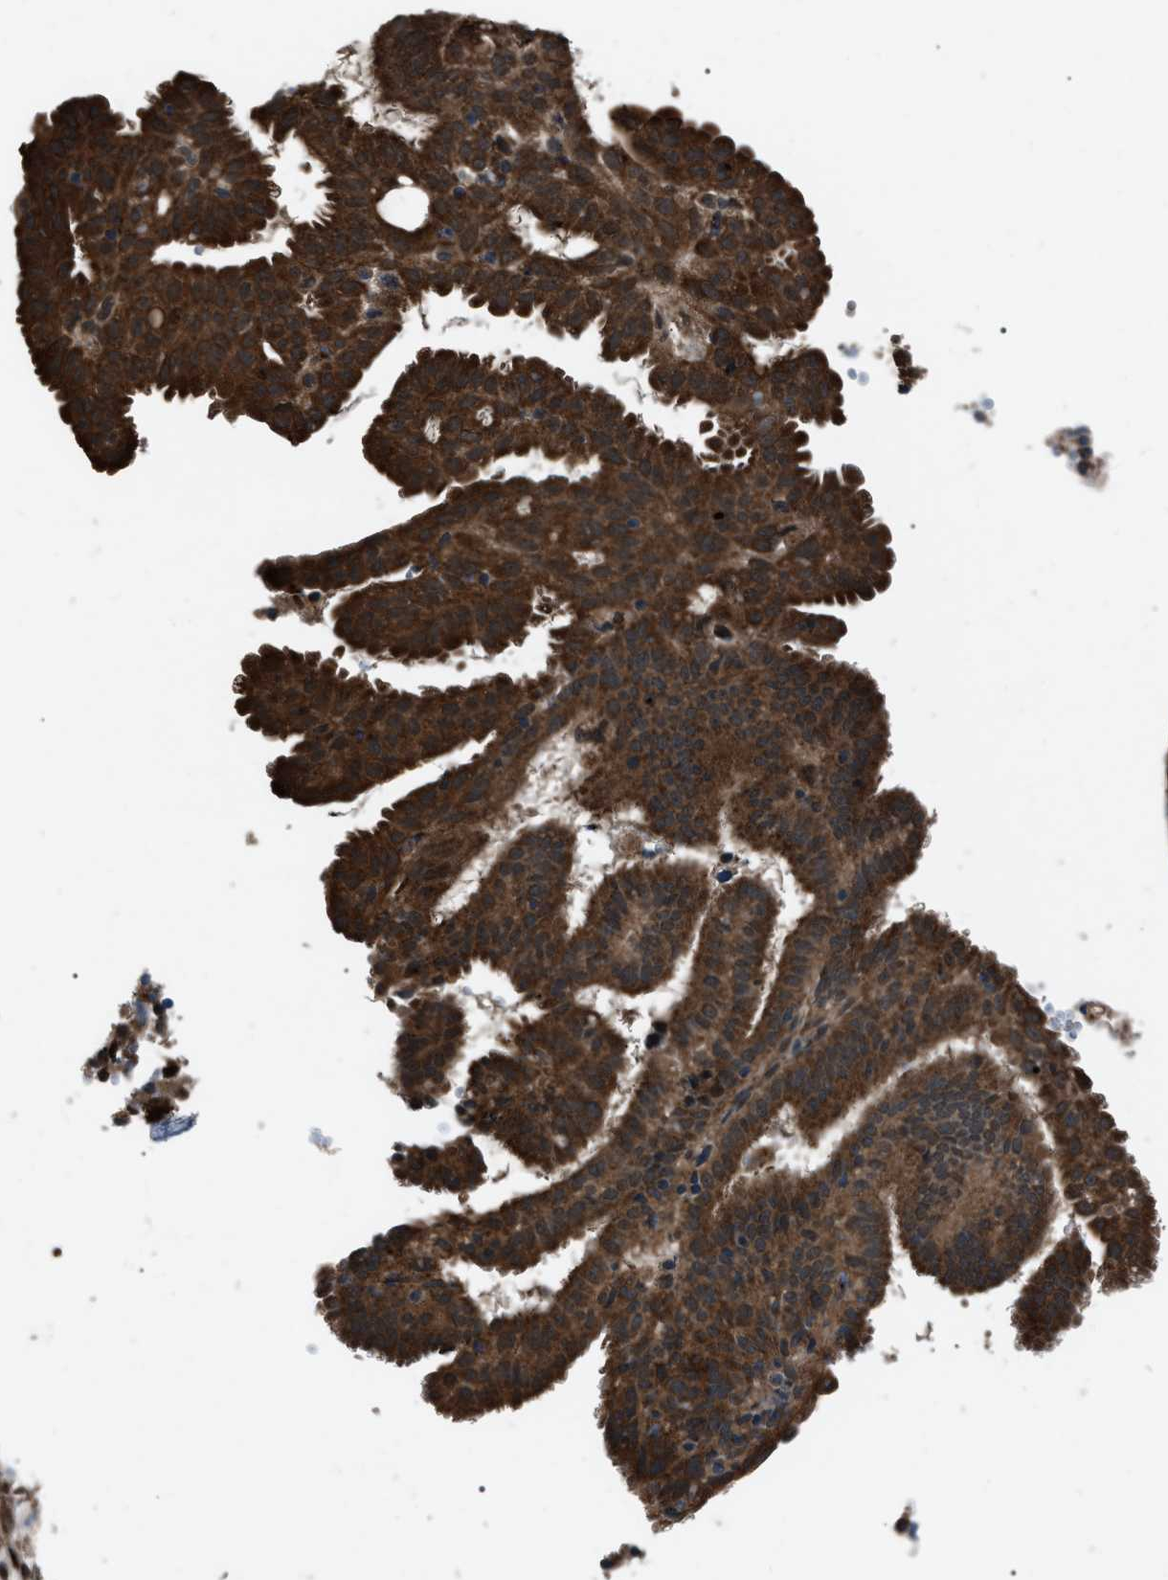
{"staining": {"intensity": "strong", "quantity": ">75%", "location": "cytoplasmic/membranous"}, "tissue": "endometrial cancer", "cell_type": "Tumor cells", "image_type": "cancer", "snomed": [{"axis": "morphology", "description": "Adenocarcinoma, NOS"}, {"axis": "topography", "description": "Endometrium"}], "caption": "Tumor cells exhibit high levels of strong cytoplasmic/membranous positivity in approximately >75% of cells in human endometrial cancer.", "gene": "ZFAND2A", "patient": {"sex": "female", "age": 58}}